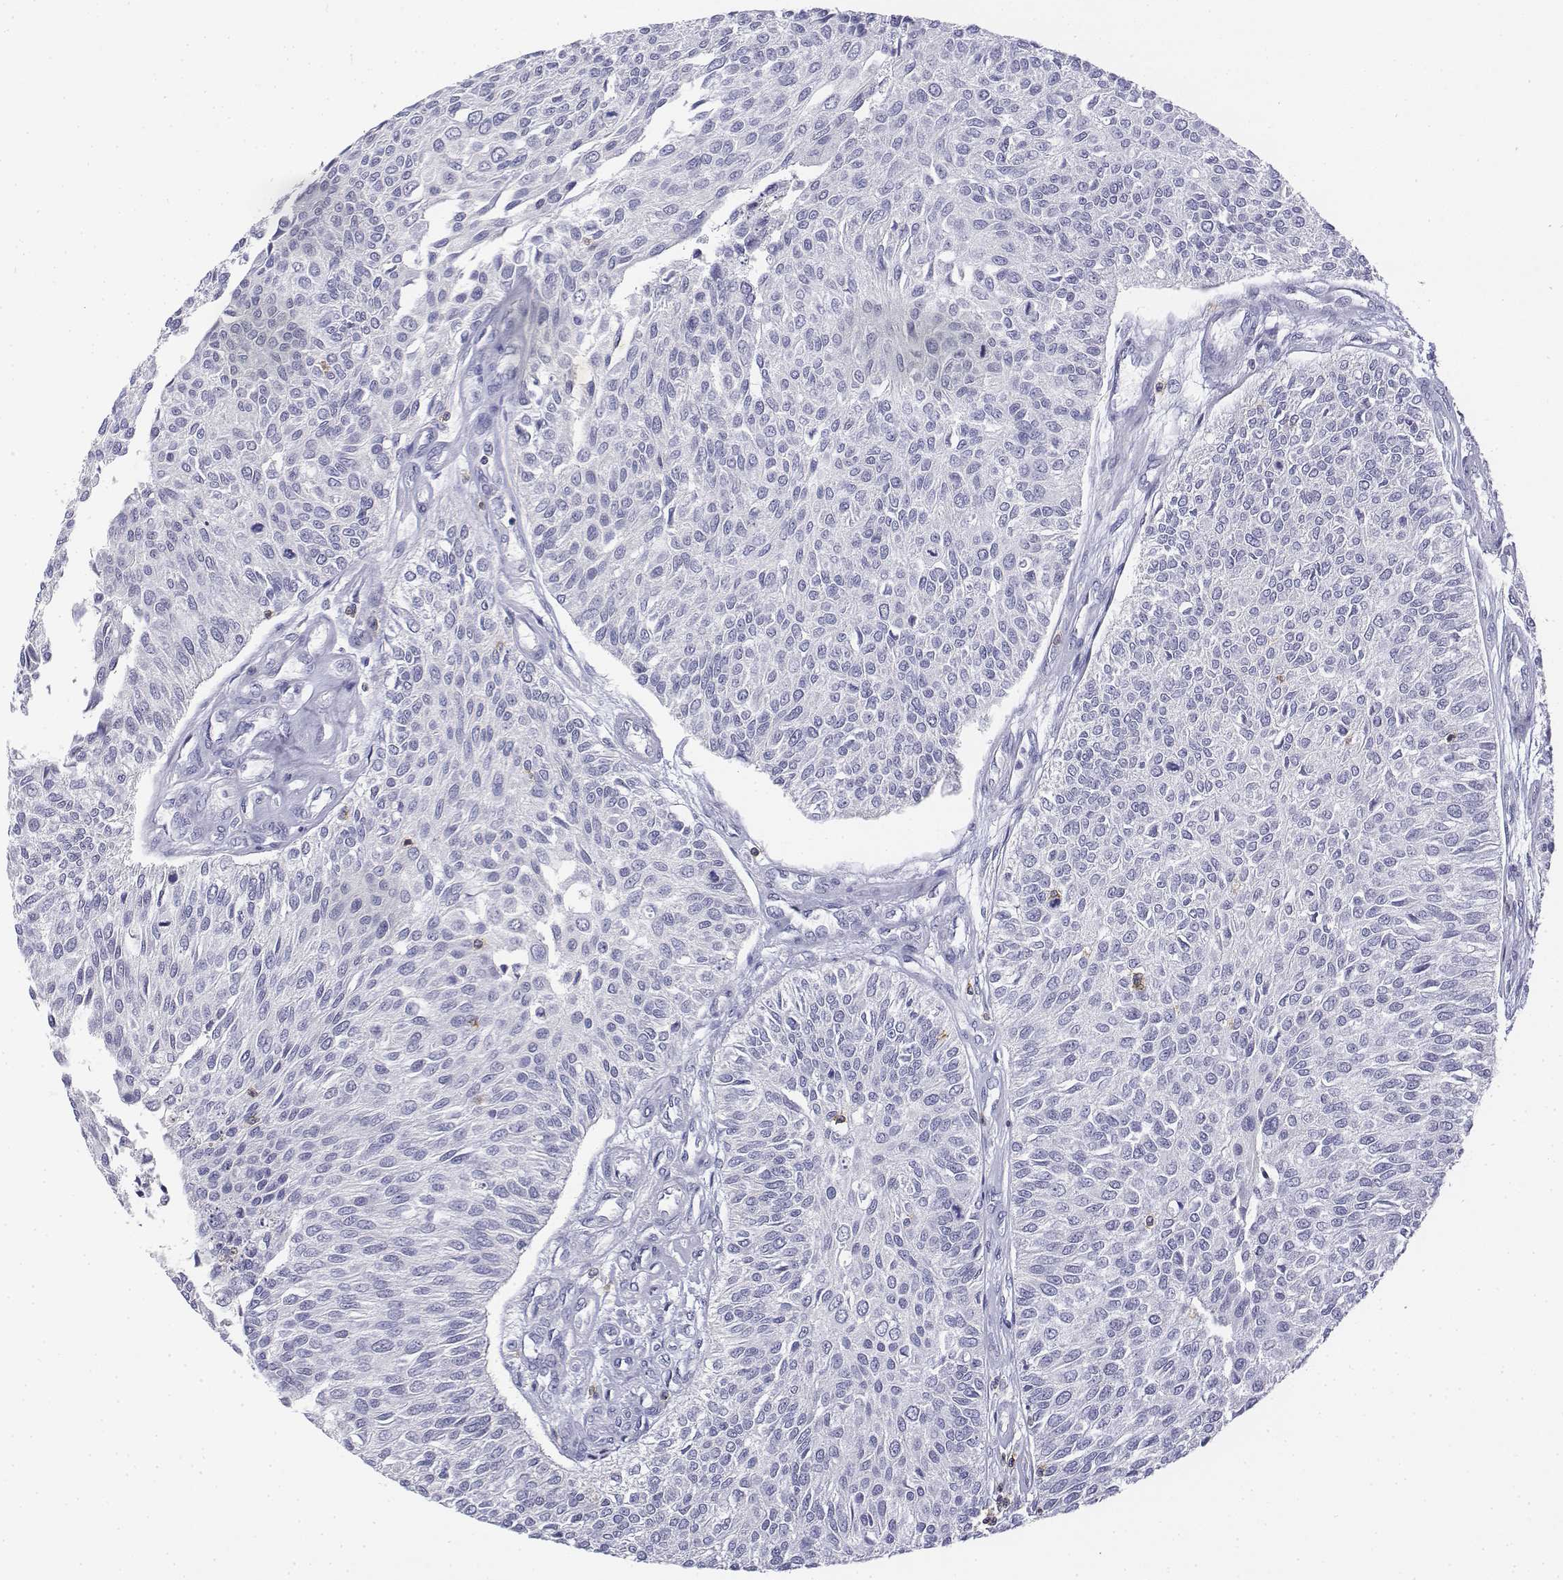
{"staining": {"intensity": "negative", "quantity": "none", "location": "none"}, "tissue": "urothelial cancer", "cell_type": "Tumor cells", "image_type": "cancer", "snomed": [{"axis": "morphology", "description": "Urothelial carcinoma, NOS"}, {"axis": "topography", "description": "Urinary bladder"}], "caption": "Tumor cells are negative for protein expression in human urothelial cancer. The staining was performed using DAB (3,3'-diaminobenzidine) to visualize the protein expression in brown, while the nuclei were stained in blue with hematoxylin (Magnification: 20x).", "gene": "CD3E", "patient": {"sex": "male", "age": 55}}